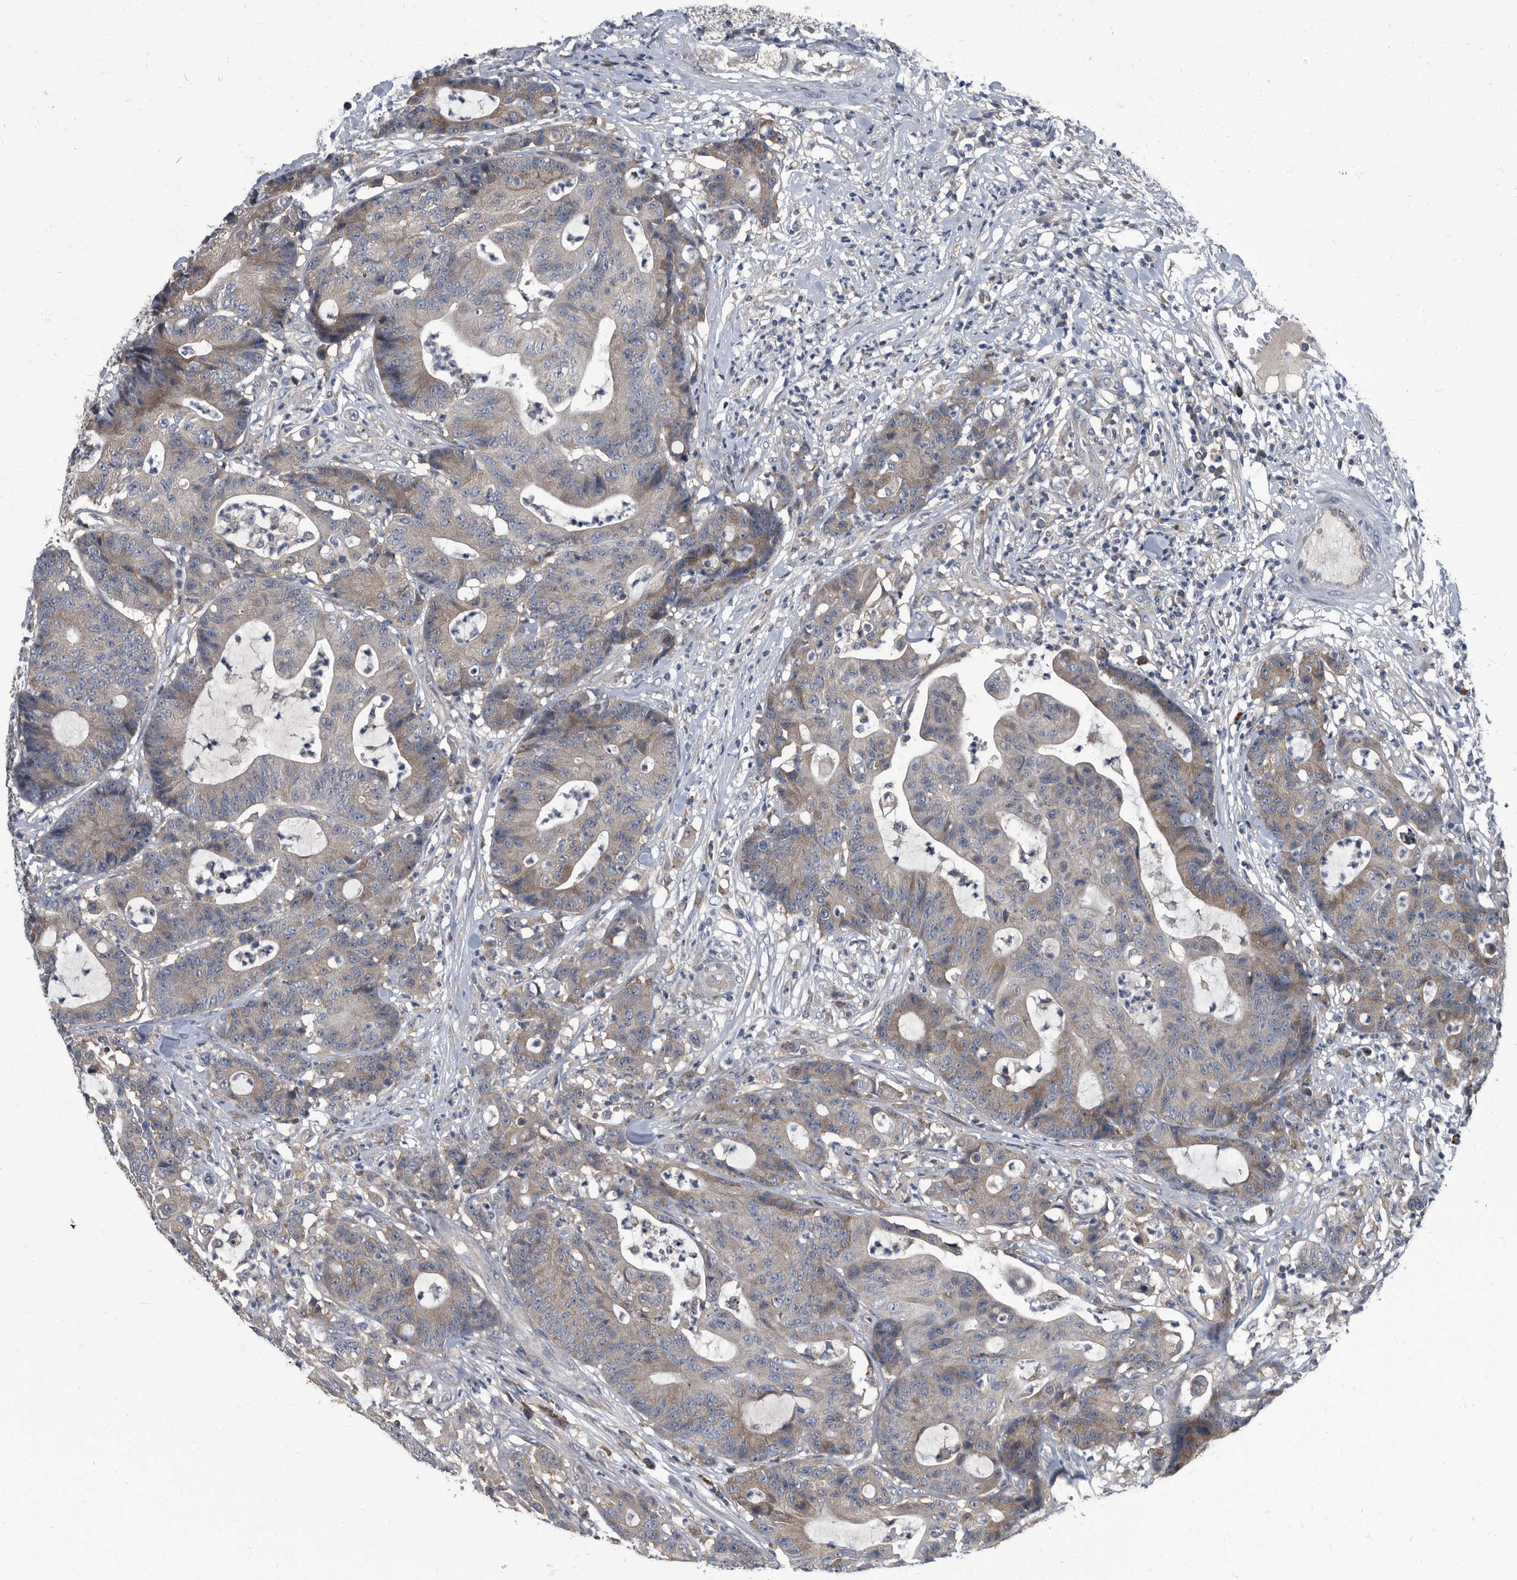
{"staining": {"intensity": "weak", "quantity": "<25%", "location": "cytoplasmic/membranous"}, "tissue": "colorectal cancer", "cell_type": "Tumor cells", "image_type": "cancer", "snomed": [{"axis": "morphology", "description": "Adenocarcinoma, NOS"}, {"axis": "topography", "description": "Colon"}], "caption": "Photomicrograph shows no protein positivity in tumor cells of colorectal cancer tissue.", "gene": "CDV3", "patient": {"sex": "female", "age": 84}}